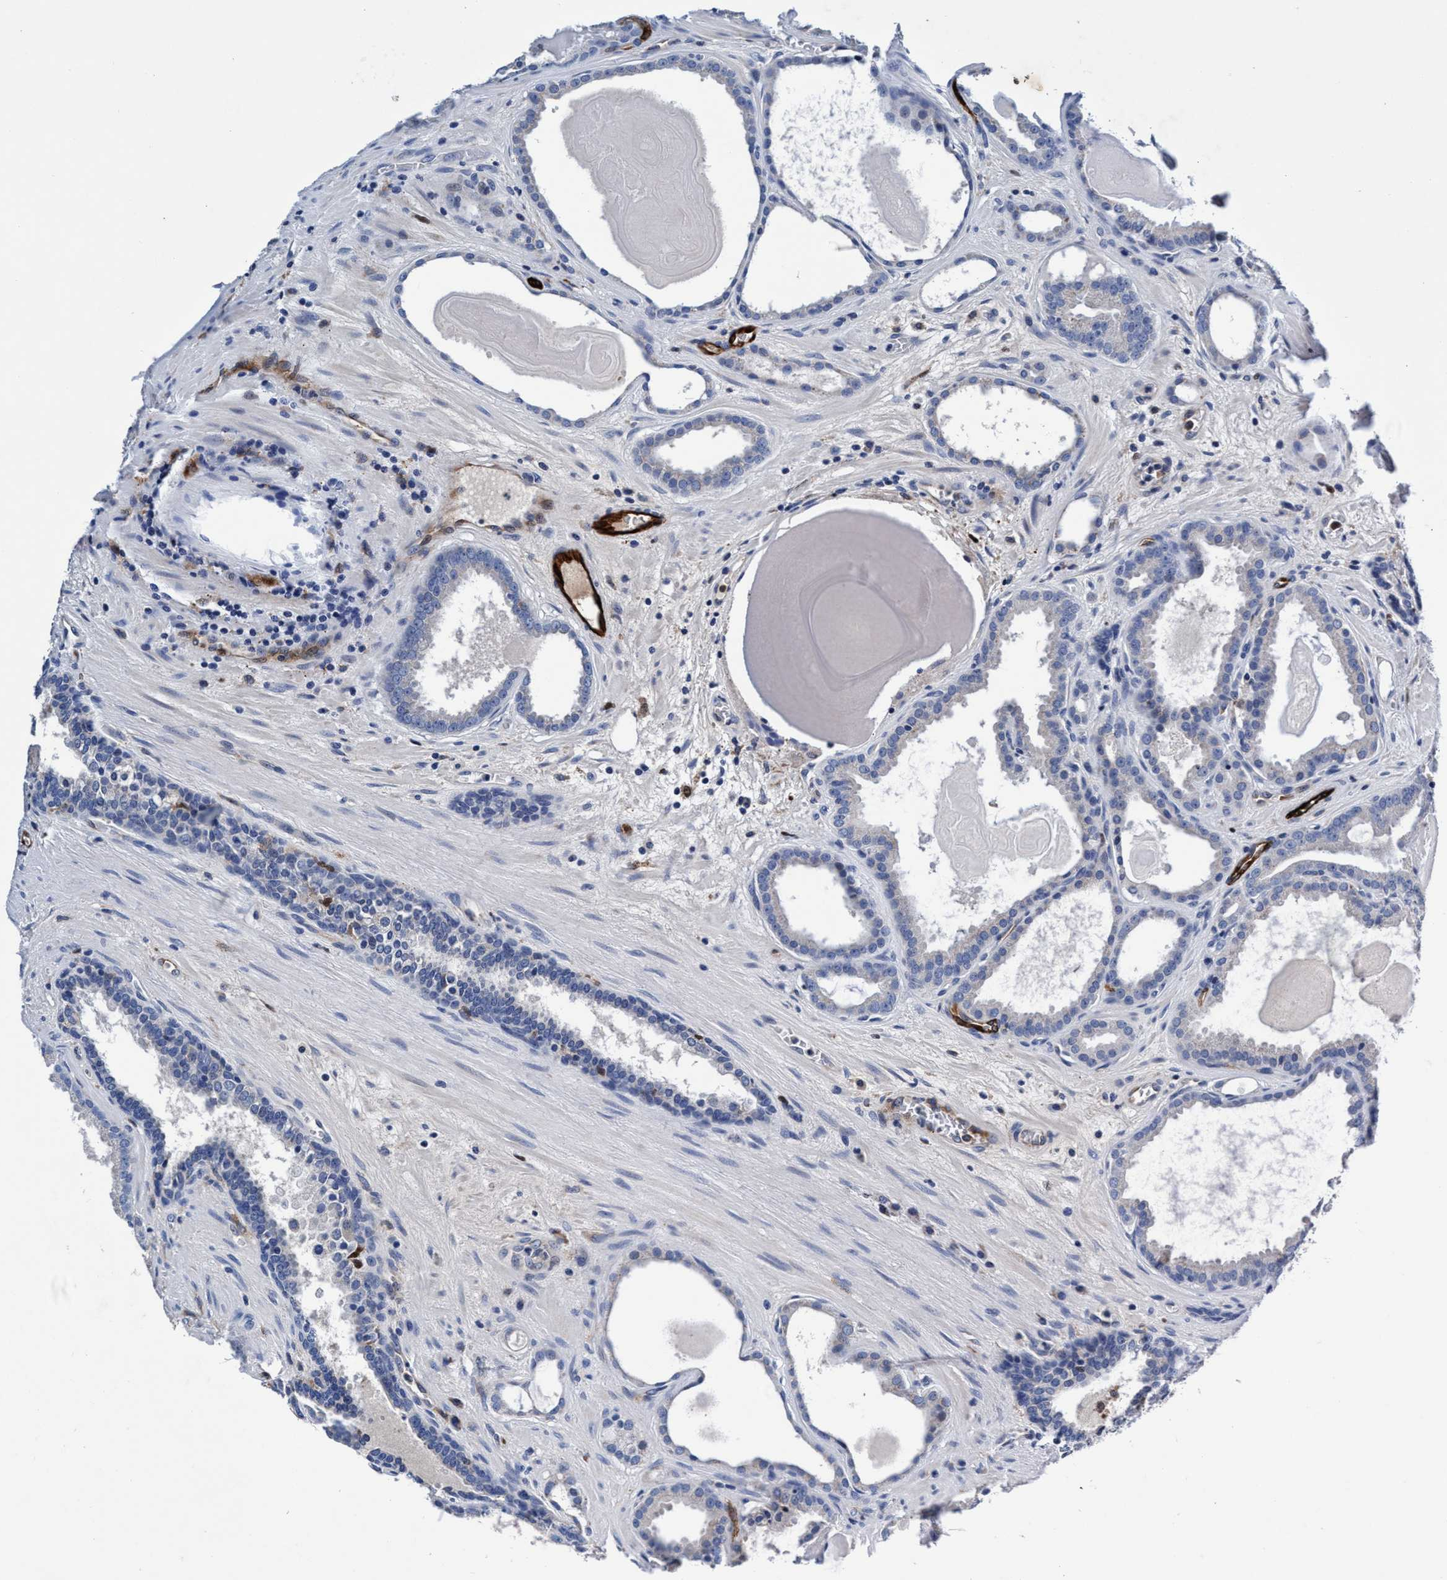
{"staining": {"intensity": "negative", "quantity": "none", "location": "none"}, "tissue": "prostate cancer", "cell_type": "Tumor cells", "image_type": "cancer", "snomed": [{"axis": "morphology", "description": "Adenocarcinoma, High grade"}, {"axis": "topography", "description": "Prostate"}], "caption": "Tumor cells show no significant protein positivity in adenocarcinoma (high-grade) (prostate).", "gene": "UBALD2", "patient": {"sex": "male", "age": 60}}